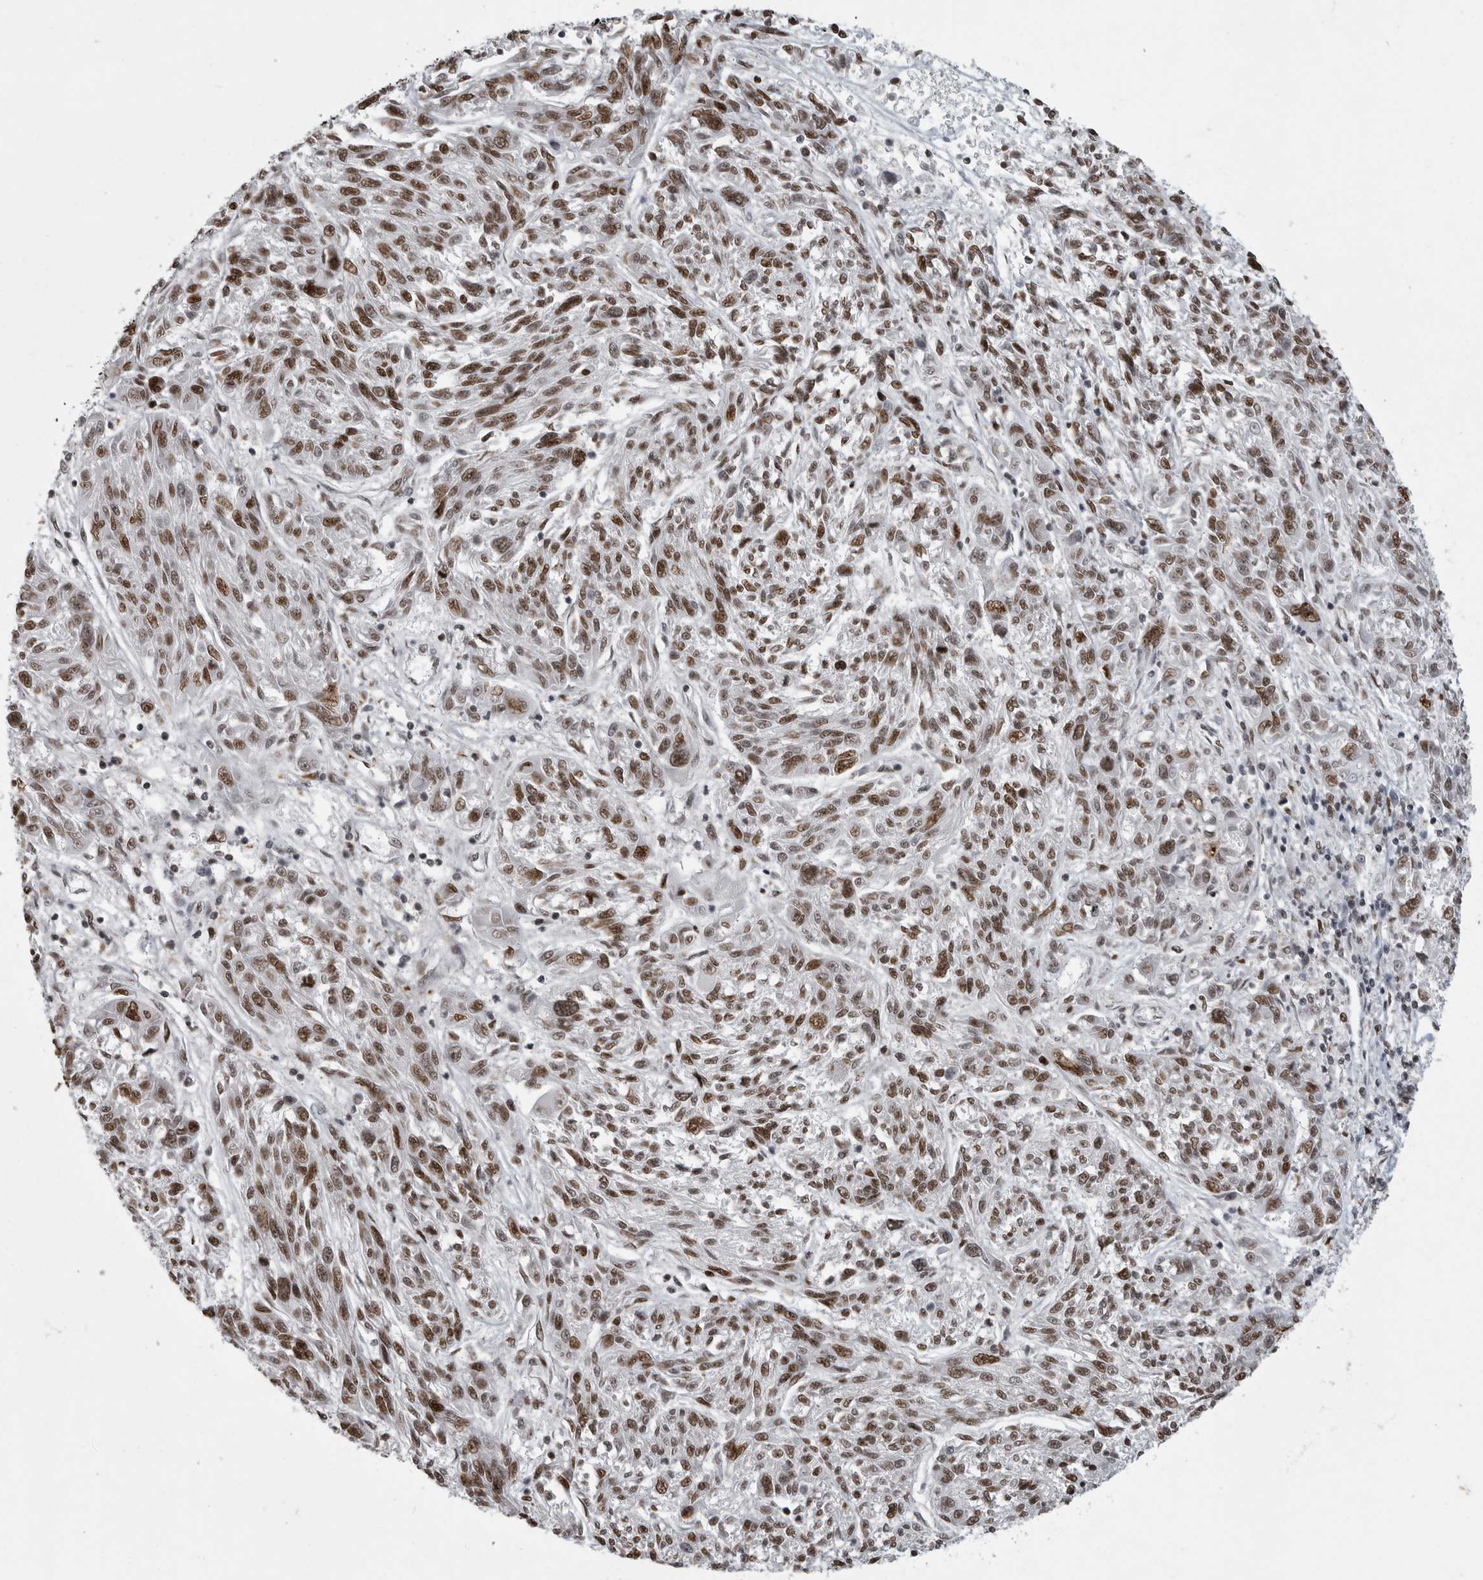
{"staining": {"intensity": "moderate", "quantity": ">75%", "location": "nuclear"}, "tissue": "melanoma", "cell_type": "Tumor cells", "image_type": "cancer", "snomed": [{"axis": "morphology", "description": "Malignant melanoma, NOS"}, {"axis": "topography", "description": "Skin"}], "caption": "A brown stain shows moderate nuclear positivity of a protein in human melanoma tumor cells. (IHC, brightfield microscopy, high magnification).", "gene": "YAF2", "patient": {"sex": "male", "age": 53}}